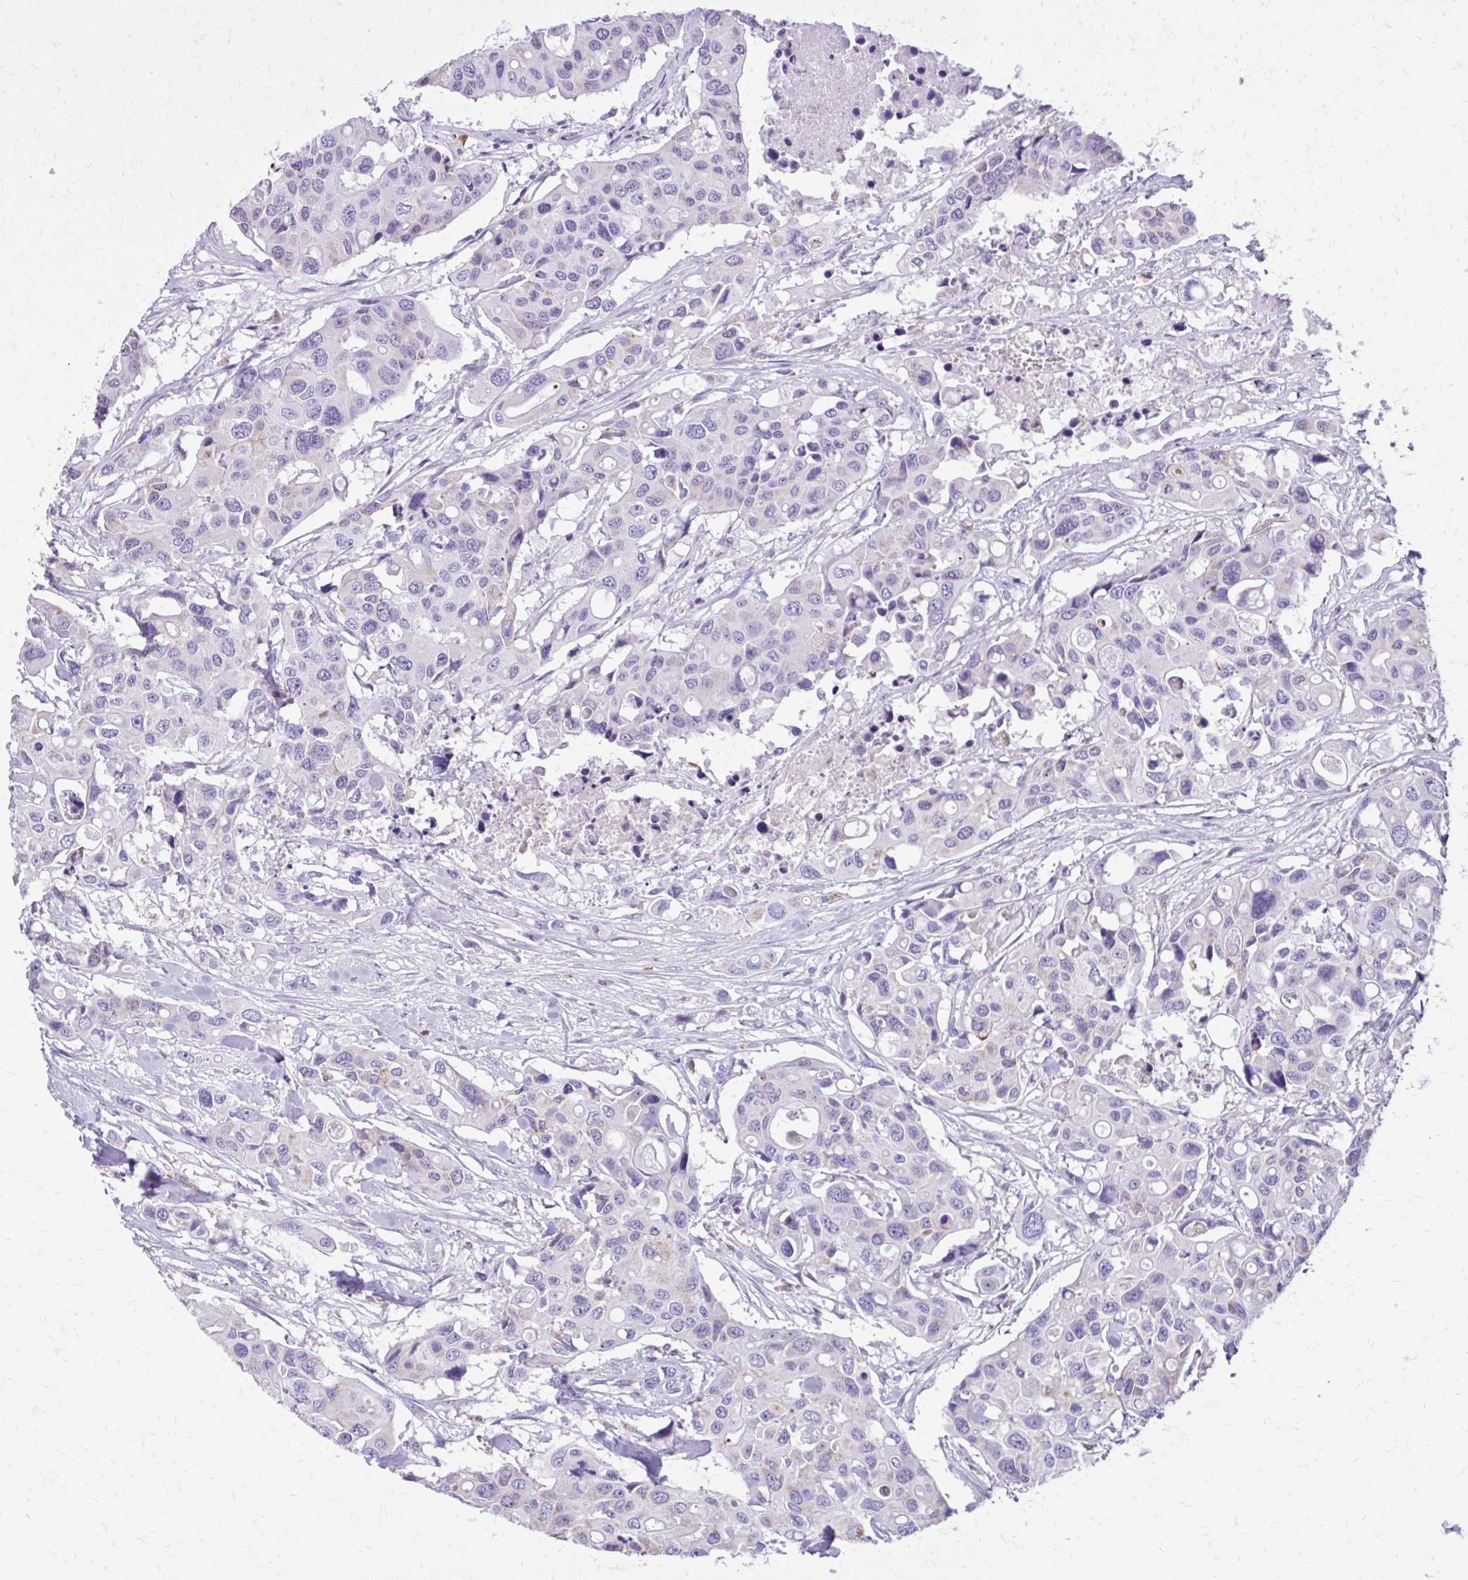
{"staining": {"intensity": "negative", "quantity": "none", "location": "none"}, "tissue": "colorectal cancer", "cell_type": "Tumor cells", "image_type": "cancer", "snomed": [{"axis": "morphology", "description": "Adenocarcinoma, NOS"}, {"axis": "topography", "description": "Colon"}], "caption": "Immunohistochemistry image of human colorectal cancer stained for a protein (brown), which displays no expression in tumor cells. (DAB IHC visualized using brightfield microscopy, high magnification).", "gene": "CAT", "patient": {"sex": "male", "age": 77}}